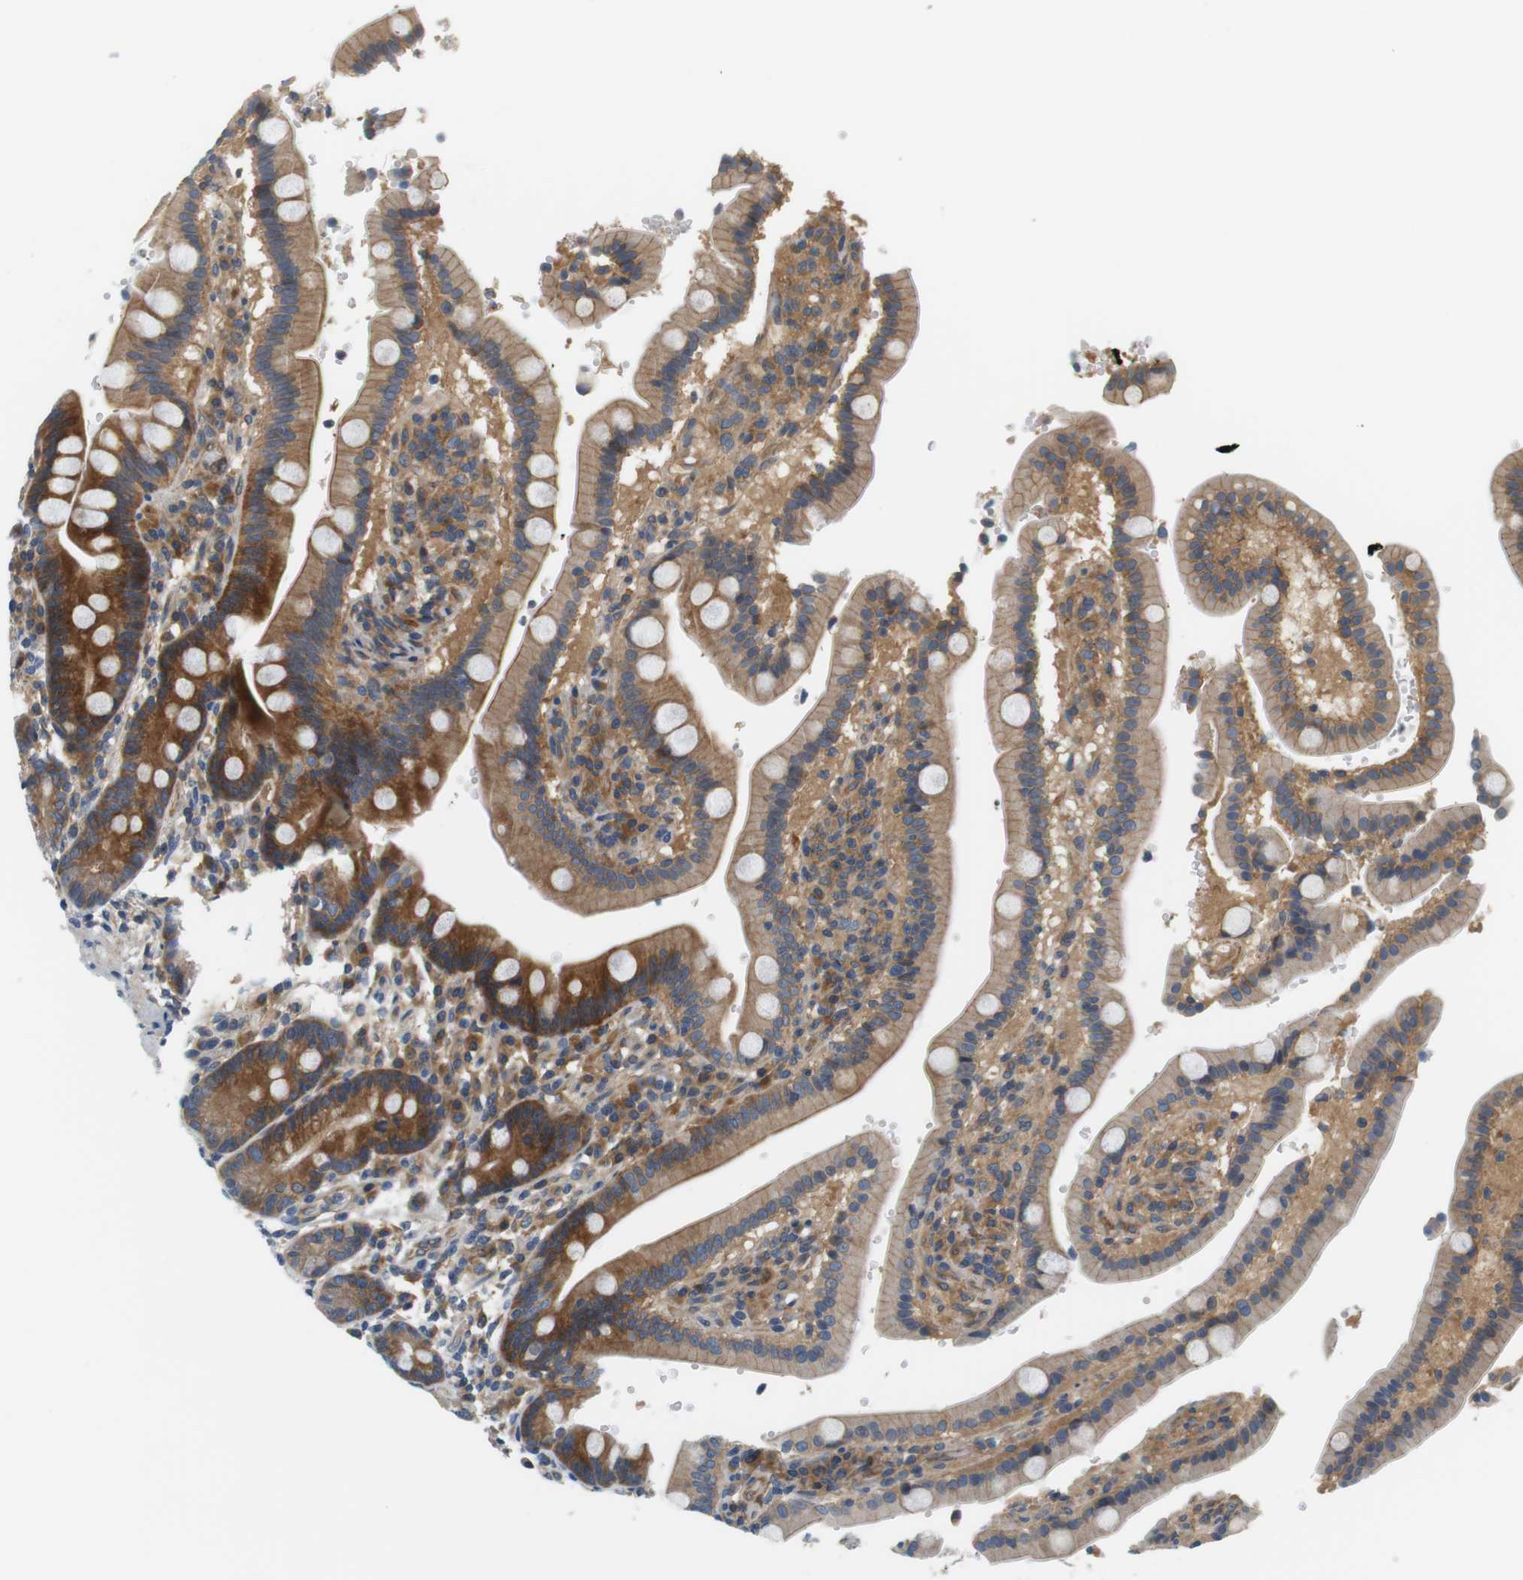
{"staining": {"intensity": "moderate", "quantity": ">75%", "location": "cytoplasmic/membranous"}, "tissue": "duodenum", "cell_type": "Glandular cells", "image_type": "normal", "snomed": [{"axis": "morphology", "description": "Normal tissue, NOS"}, {"axis": "topography", "description": "Small intestine, NOS"}], "caption": "Immunohistochemical staining of normal duodenum demonstrates >75% levels of moderate cytoplasmic/membranous protein staining in about >75% of glandular cells.", "gene": "SH3GLB1", "patient": {"sex": "female", "age": 71}}